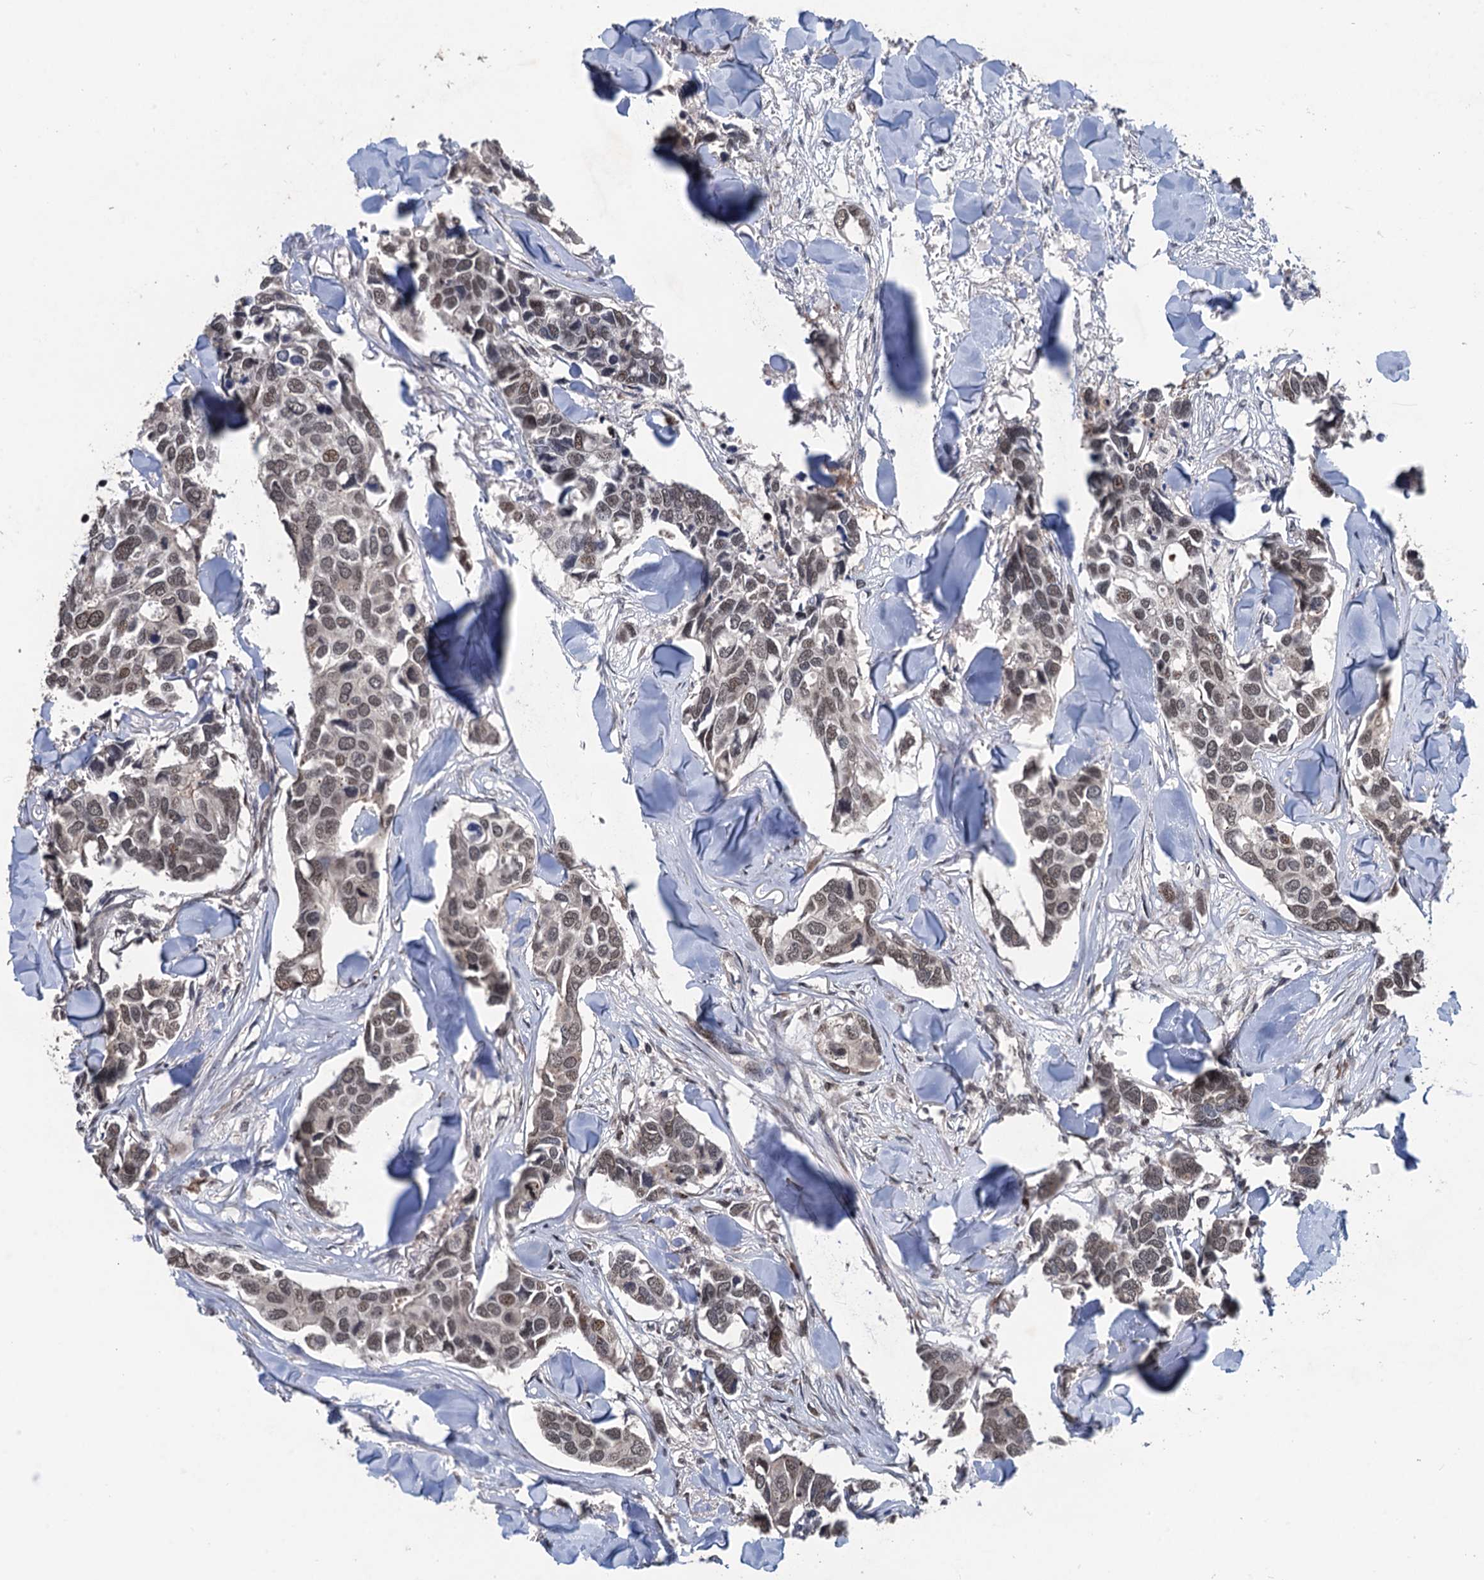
{"staining": {"intensity": "weak", "quantity": "<25%", "location": "nuclear"}, "tissue": "breast cancer", "cell_type": "Tumor cells", "image_type": "cancer", "snomed": [{"axis": "morphology", "description": "Duct carcinoma"}, {"axis": "topography", "description": "Breast"}], "caption": "There is no significant positivity in tumor cells of breast cancer. Nuclei are stained in blue.", "gene": "RASSF4", "patient": {"sex": "female", "age": 83}}